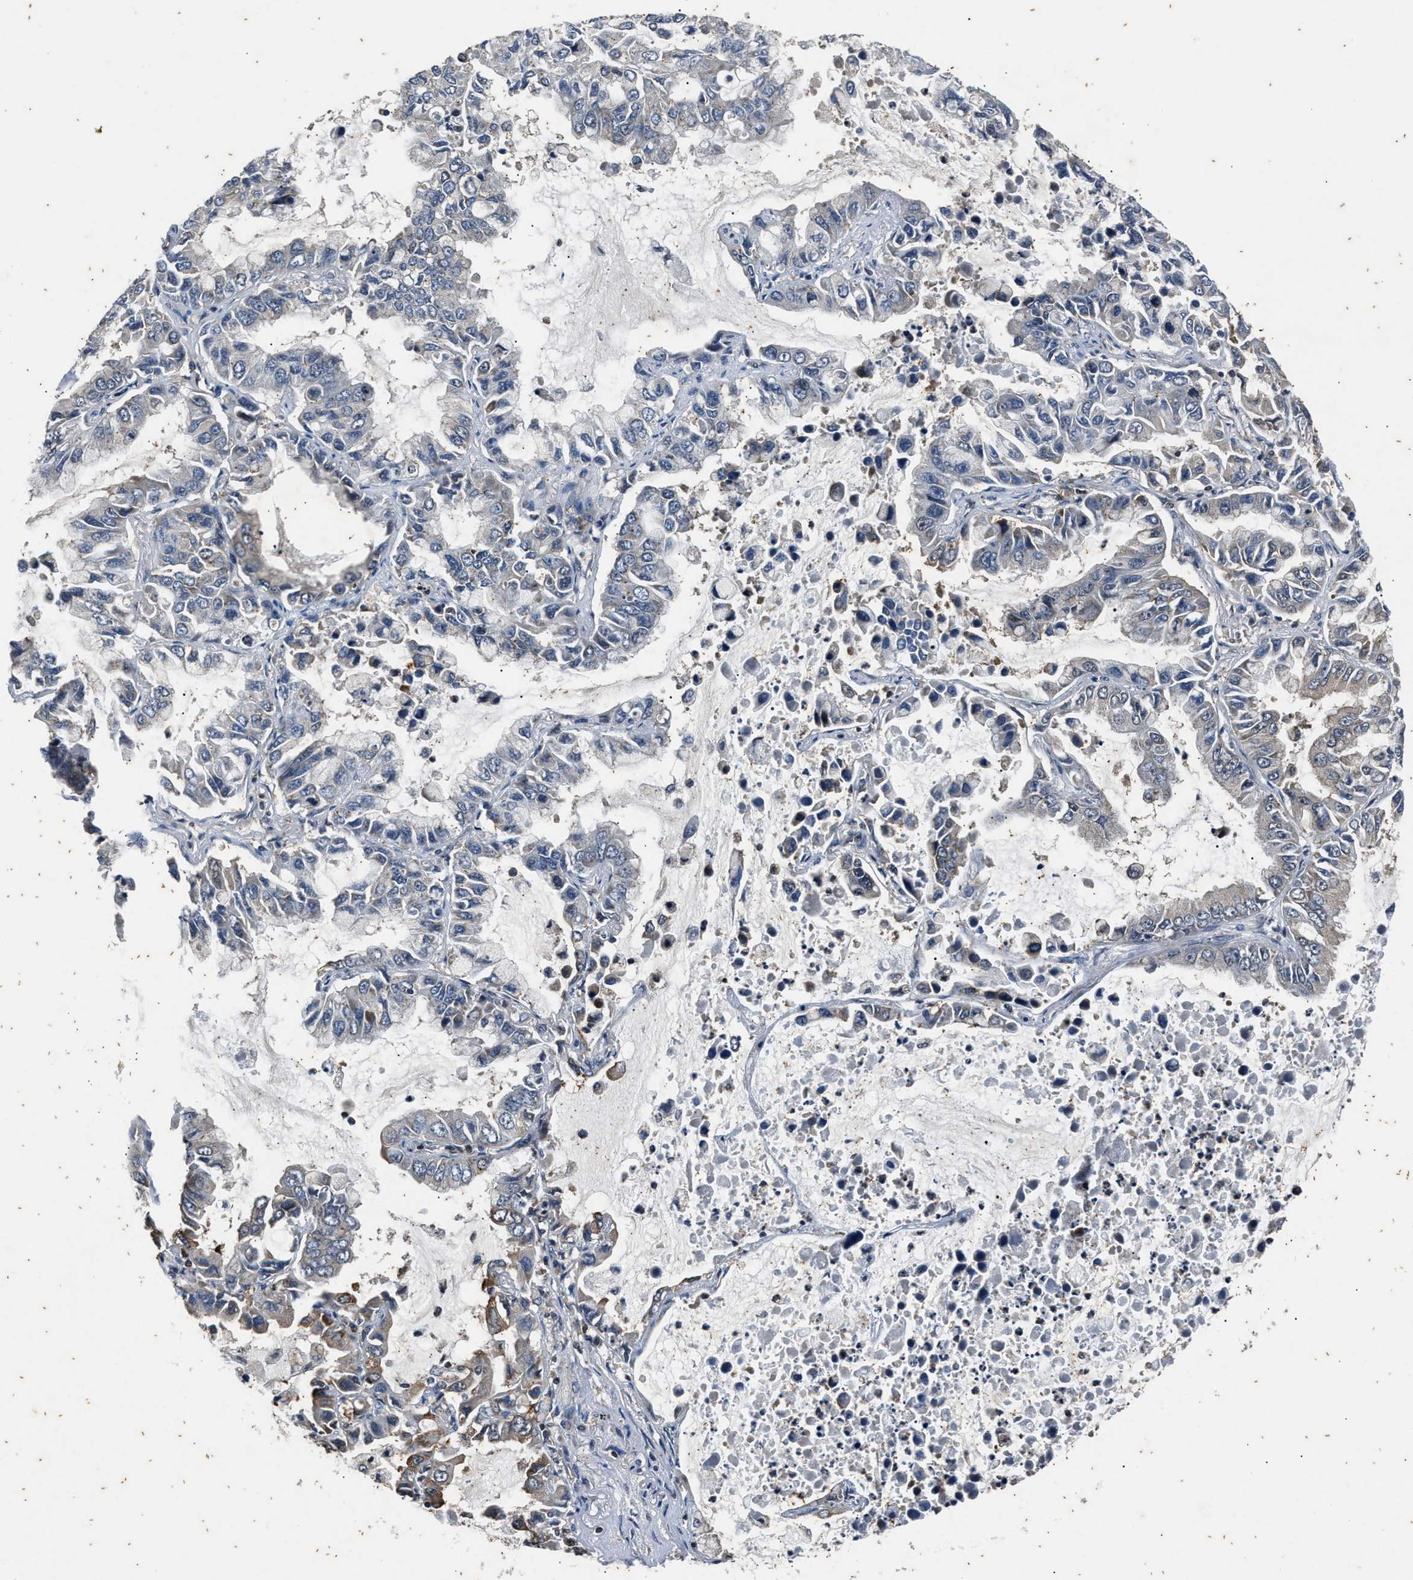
{"staining": {"intensity": "negative", "quantity": "none", "location": "none"}, "tissue": "lung cancer", "cell_type": "Tumor cells", "image_type": "cancer", "snomed": [{"axis": "morphology", "description": "Adenocarcinoma, NOS"}, {"axis": "topography", "description": "Lung"}], "caption": "Immunohistochemical staining of lung cancer demonstrates no significant staining in tumor cells.", "gene": "PTPN7", "patient": {"sex": "male", "age": 64}}